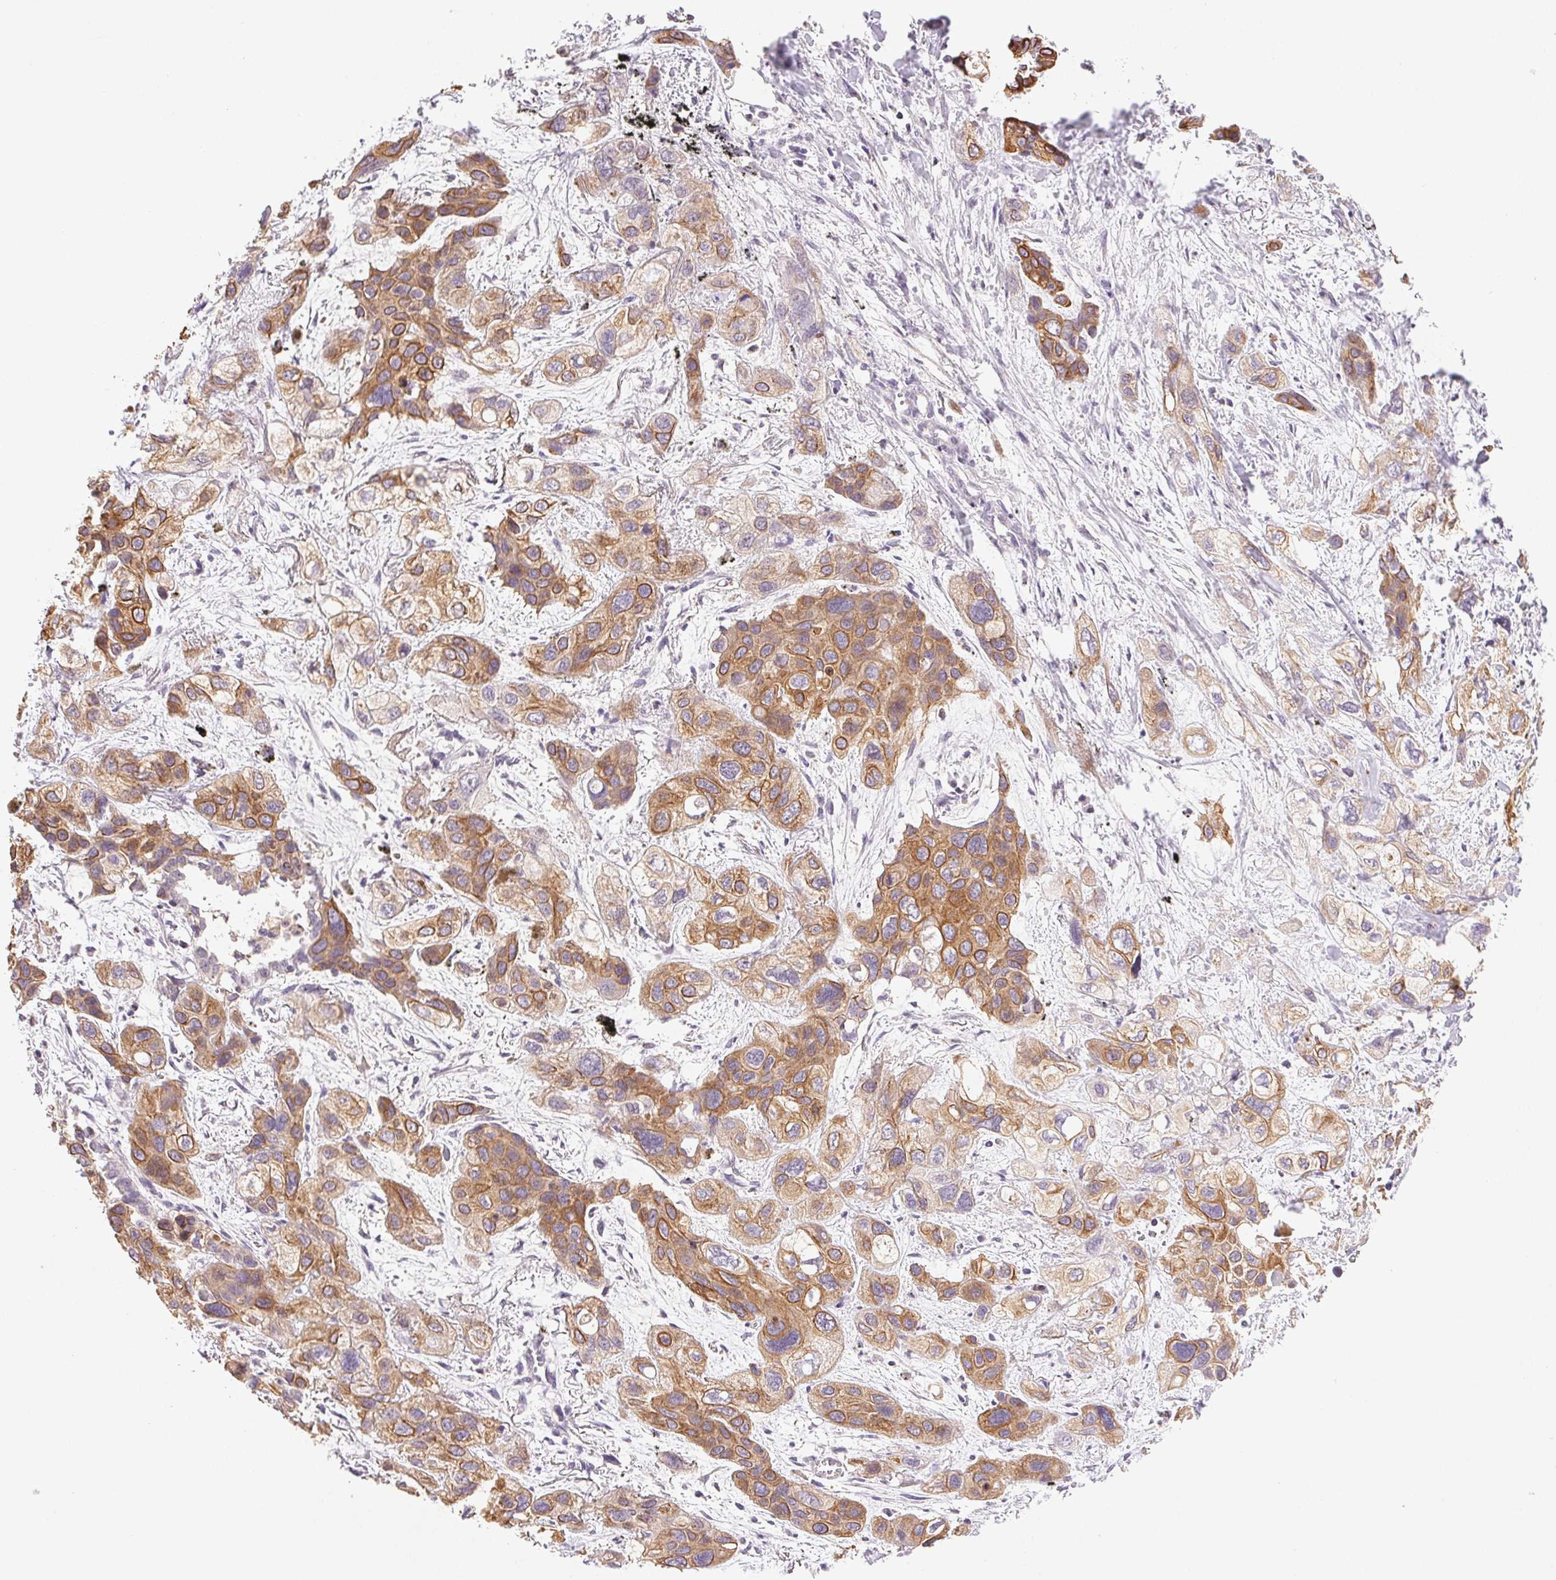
{"staining": {"intensity": "moderate", "quantity": ">75%", "location": "cytoplasmic/membranous"}, "tissue": "lung cancer", "cell_type": "Tumor cells", "image_type": "cancer", "snomed": [{"axis": "morphology", "description": "Squamous cell carcinoma, NOS"}, {"axis": "morphology", "description": "Squamous cell carcinoma, metastatic, NOS"}, {"axis": "topography", "description": "Lung"}], "caption": "Immunohistochemical staining of human lung cancer (squamous cell carcinoma) displays moderate cytoplasmic/membranous protein staining in approximately >75% of tumor cells. The staining was performed using DAB to visualize the protein expression in brown, while the nuclei were stained in blue with hematoxylin (Magnification: 20x).", "gene": "TMEM253", "patient": {"sex": "male", "age": 59}}